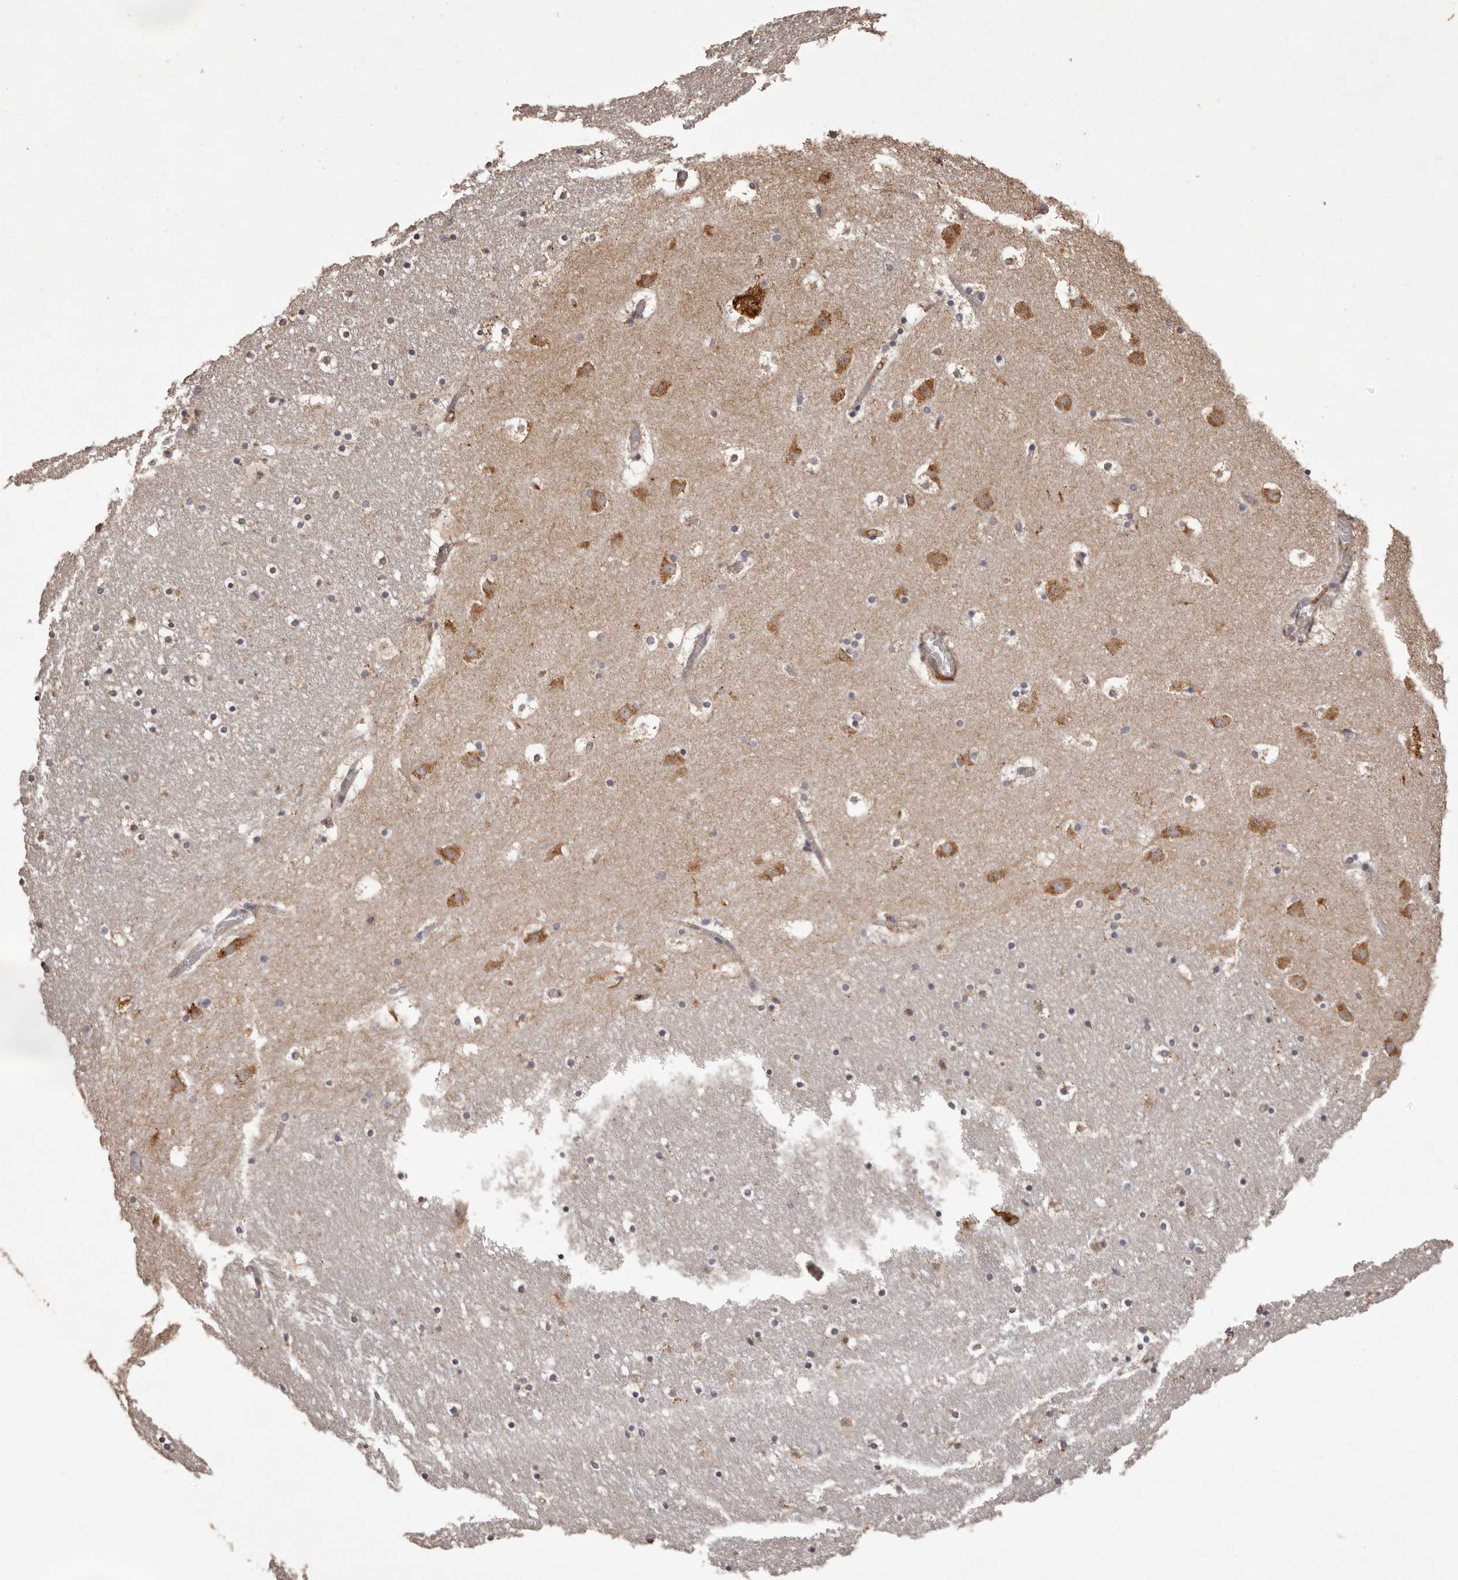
{"staining": {"intensity": "weak", "quantity": "<25%", "location": "cytoplasmic/membranous"}, "tissue": "caudate", "cell_type": "Glial cells", "image_type": "normal", "snomed": [{"axis": "morphology", "description": "Normal tissue, NOS"}, {"axis": "topography", "description": "Lateral ventricle wall"}], "caption": "This is an immunohistochemistry (IHC) photomicrograph of normal human caudate. There is no positivity in glial cells.", "gene": "ETNK1", "patient": {"sex": "male", "age": 45}}